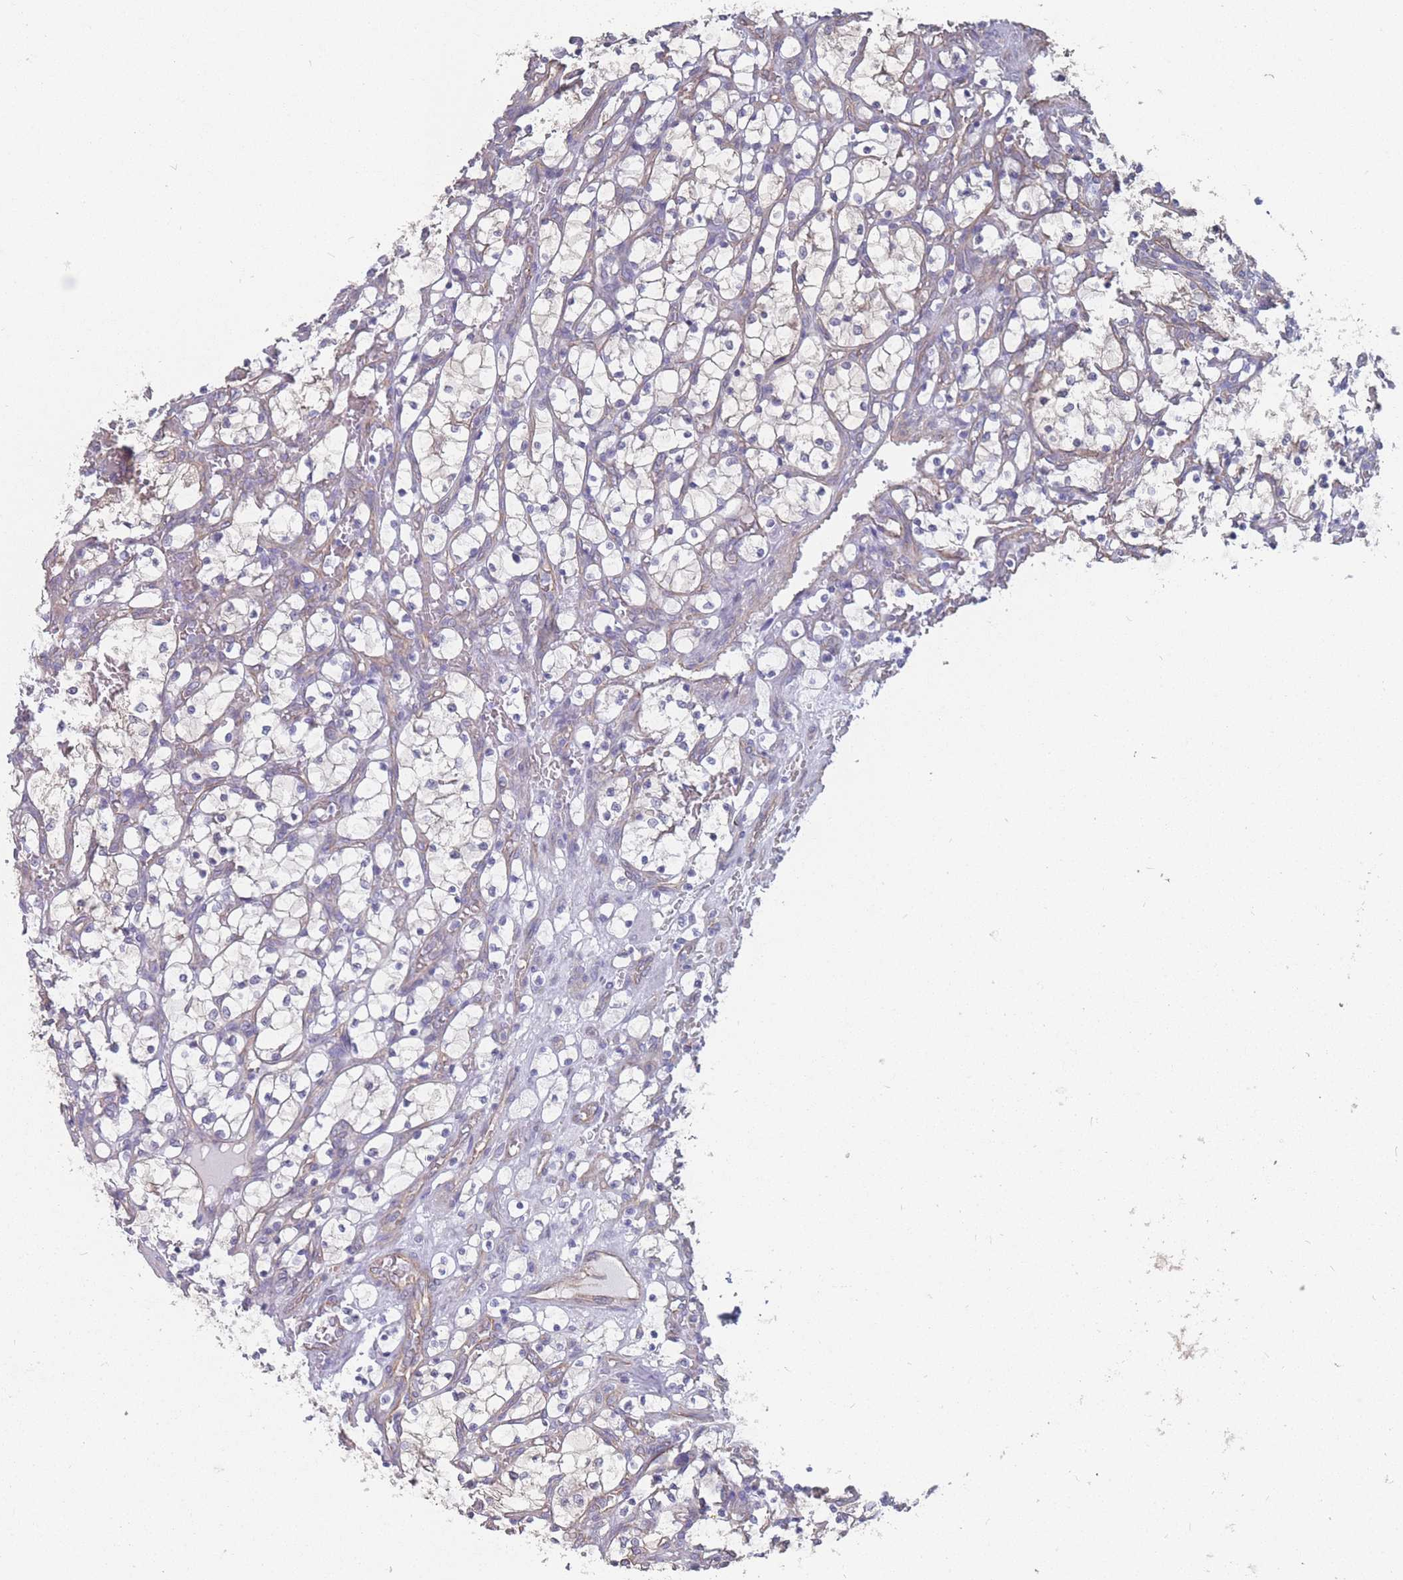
{"staining": {"intensity": "negative", "quantity": "none", "location": "none"}, "tissue": "renal cancer", "cell_type": "Tumor cells", "image_type": "cancer", "snomed": [{"axis": "morphology", "description": "Adenocarcinoma, NOS"}, {"axis": "topography", "description": "Kidney"}], "caption": "High power microscopy image of an immunohistochemistry (IHC) histopathology image of renal cancer, revealing no significant expression in tumor cells. (DAB IHC with hematoxylin counter stain).", "gene": "SLC1A6", "patient": {"sex": "female", "age": 69}}